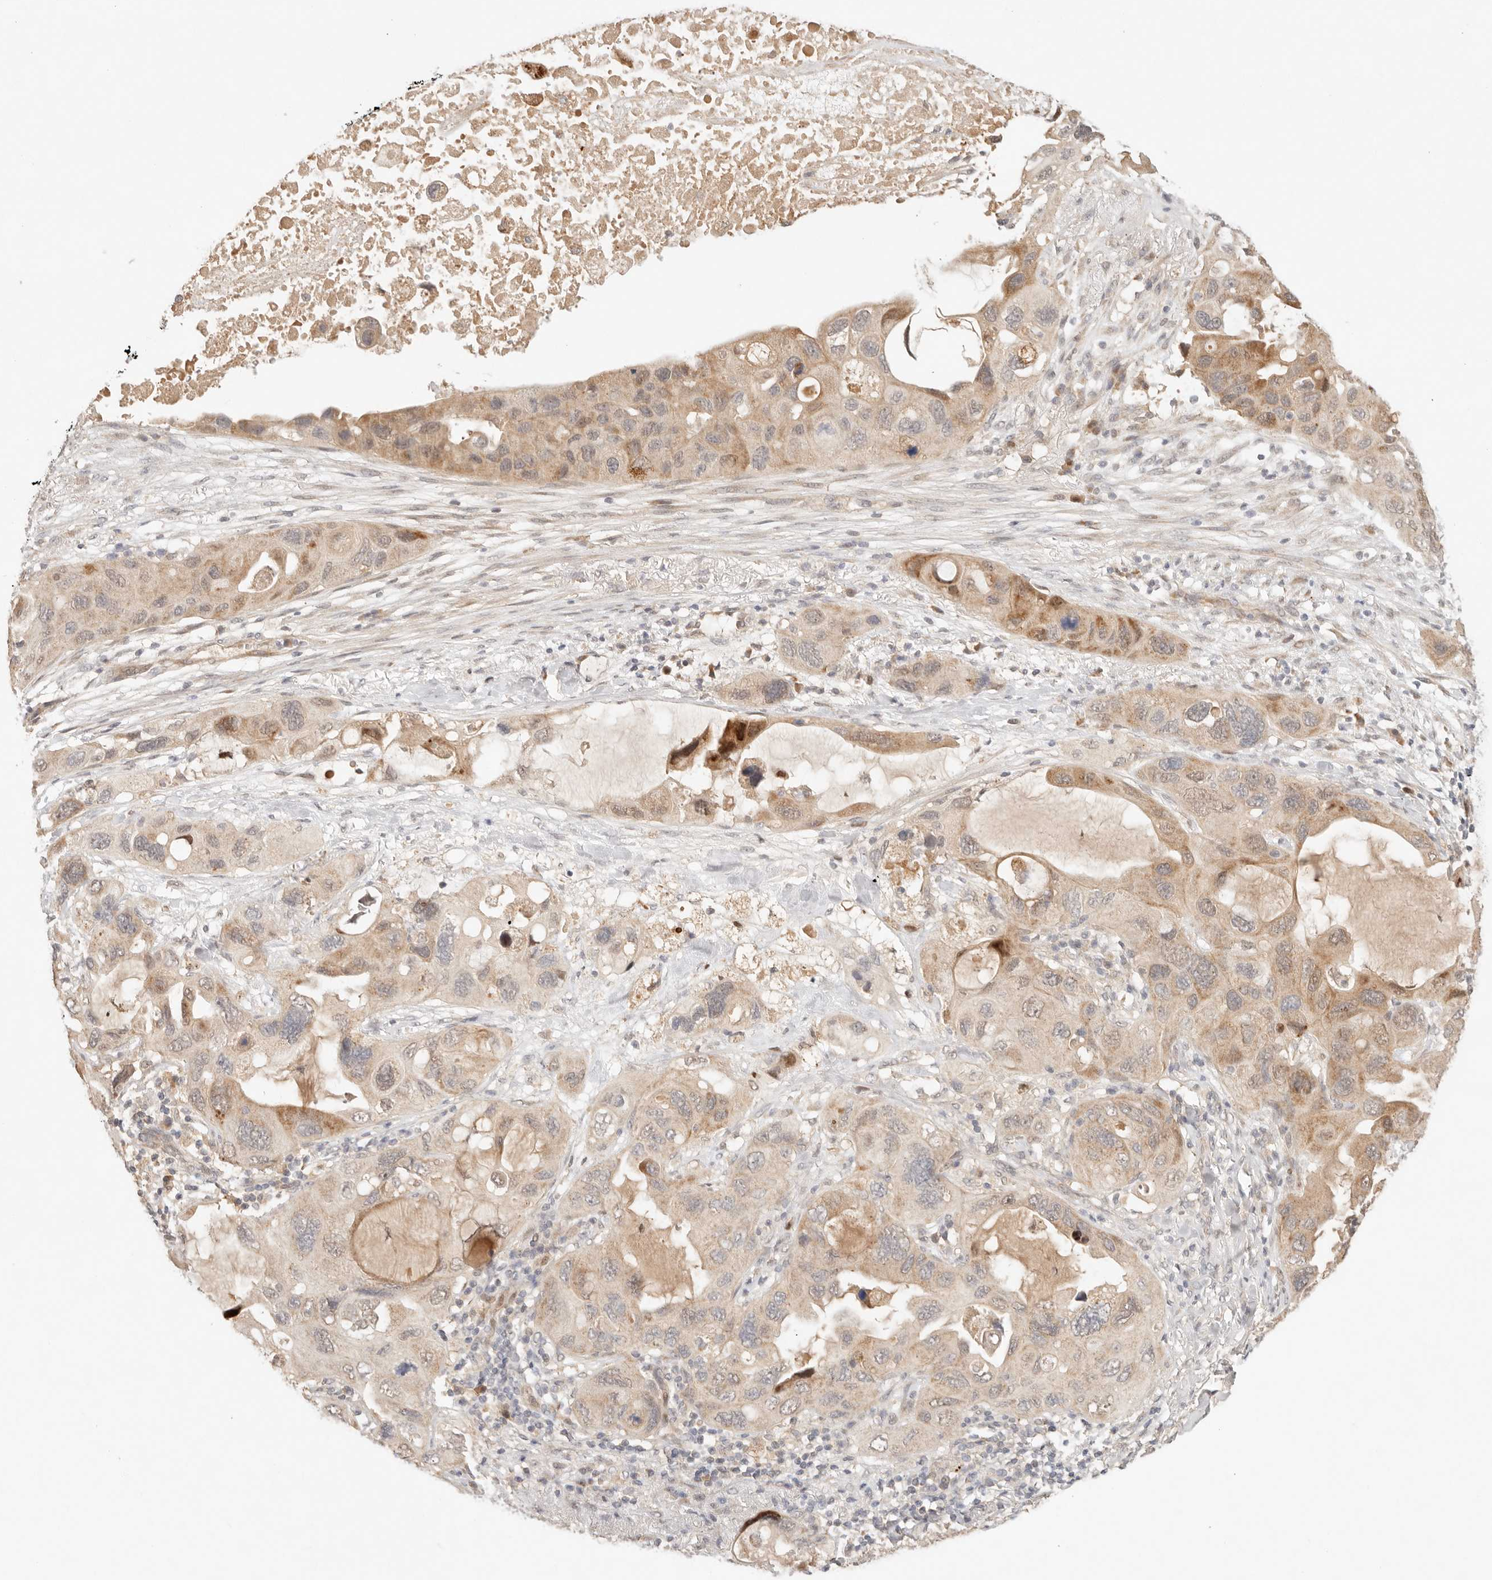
{"staining": {"intensity": "moderate", "quantity": ">75%", "location": "cytoplasmic/membranous"}, "tissue": "lung cancer", "cell_type": "Tumor cells", "image_type": "cancer", "snomed": [{"axis": "morphology", "description": "Squamous cell carcinoma, NOS"}, {"axis": "topography", "description": "Lung"}], "caption": "A medium amount of moderate cytoplasmic/membranous staining is present in approximately >75% of tumor cells in lung cancer (squamous cell carcinoma) tissue. The staining was performed using DAB (3,3'-diaminobenzidine) to visualize the protein expression in brown, while the nuclei were stained in blue with hematoxylin (Magnification: 20x).", "gene": "PHLDA3", "patient": {"sex": "female", "age": 73}}